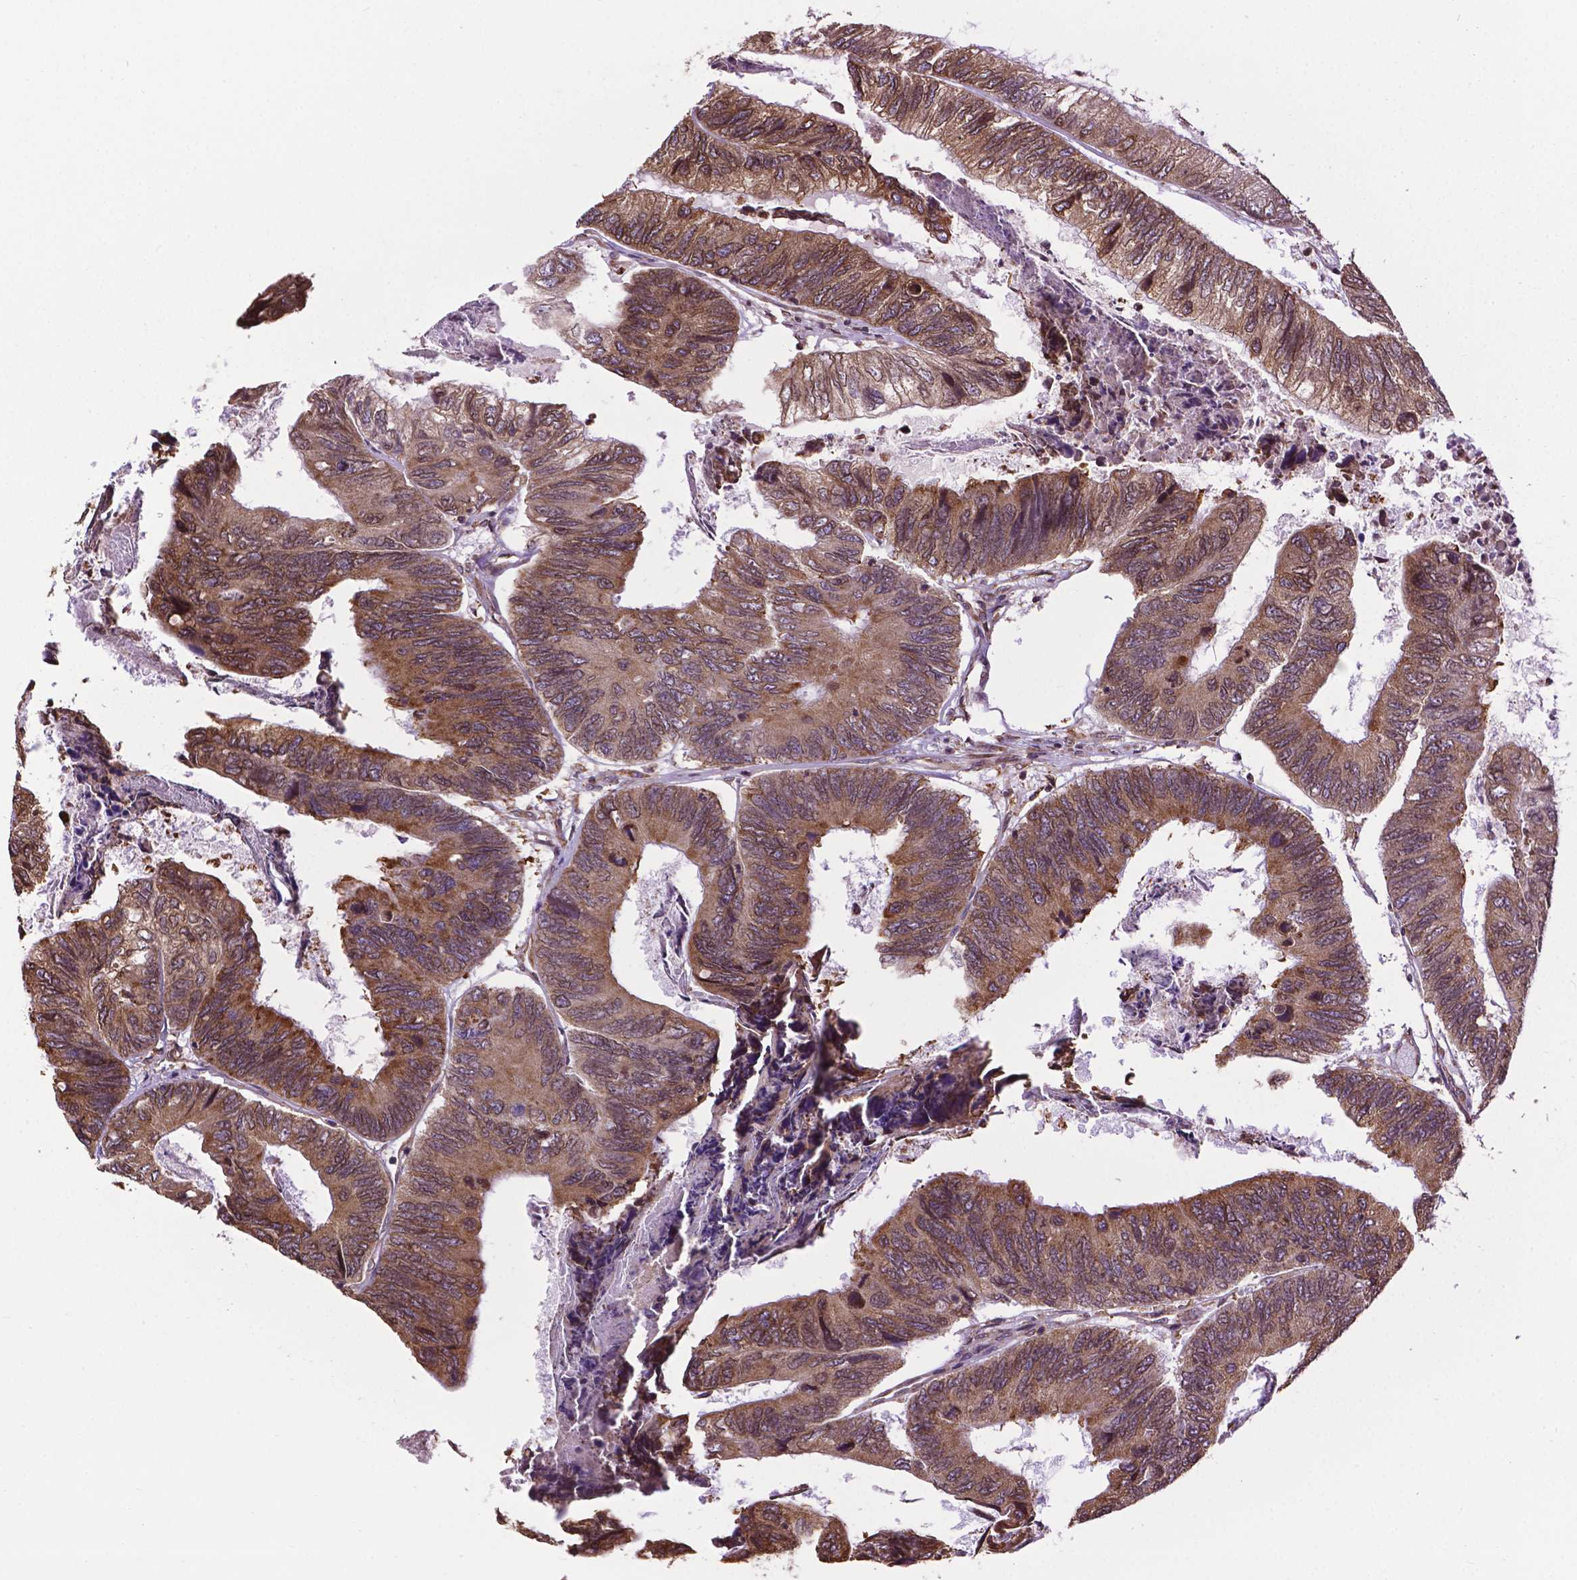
{"staining": {"intensity": "moderate", "quantity": ">75%", "location": "cytoplasmic/membranous"}, "tissue": "colorectal cancer", "cell_type": "Tumor cells", "image_type": "cancer", "snomed": [{"axis": "morphology", "description": "Adenocarcinoma, NOS"}, {"axis": "topography", "description": "Colon"}], "caption": "Immunohistochemistry (IHC) of colorectal cancer demonstrates medium levels of moderate cytoplasmic/membranous expression in about >75% of tumor cells. The protein of interest is shown in brown color, while the nuclei are stained blue.", "gene": "GANAB", "patient": {"sex": "female", "age": 67}}